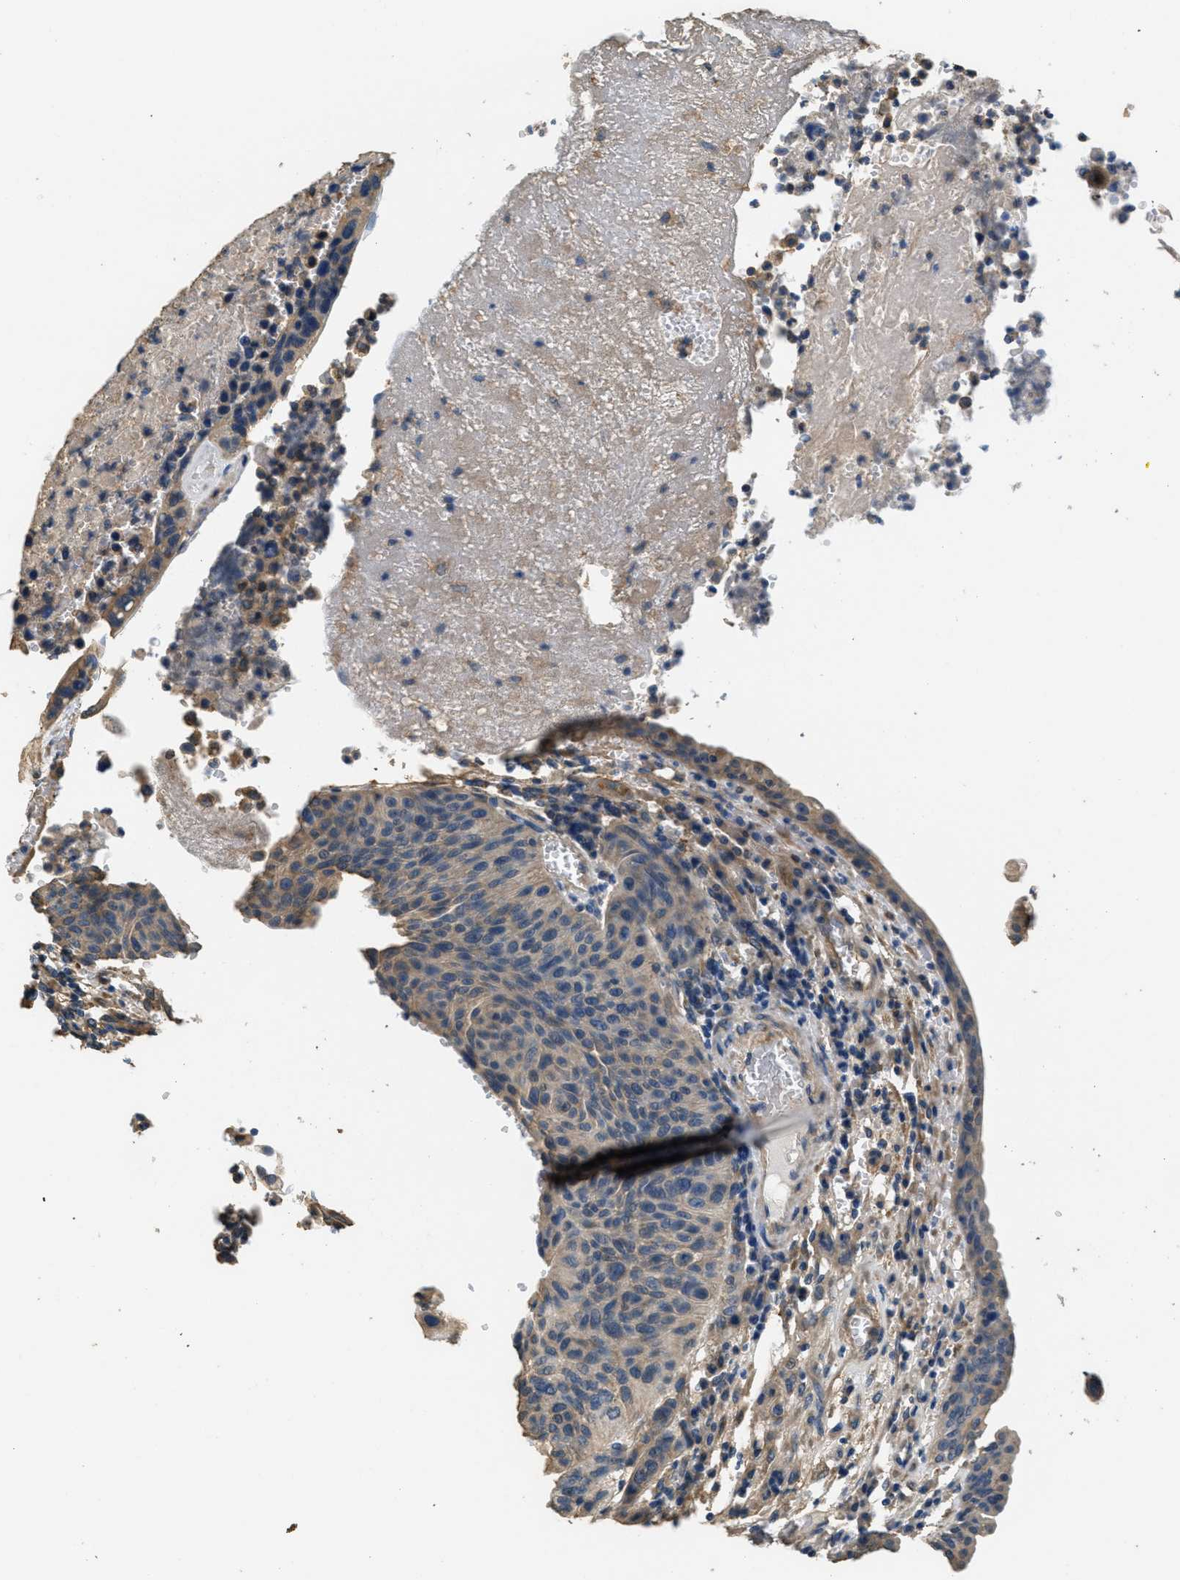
{"staining": {"intensity": "weak", "quantity": "25%-75%", "location": "cytoplasmic/membranous"}, "tissue": "urothelial cancer", "cell_type": "Tumor cells", "image_type": "cancer", "snomed": [{"axis": "morphology", "description": "Urothelial carcinoma, High grade"}, {"axis": "topography", "description": "Urinary bladder"}], "caption": "Protein staining by IHC shows weak cytoplasmic/membranous staining in about 25%-75% of tumor cells in urothelial carcinoma (high-grade).", "gene": "THBS2", "patient": {"sex": "male", "age": 66}}